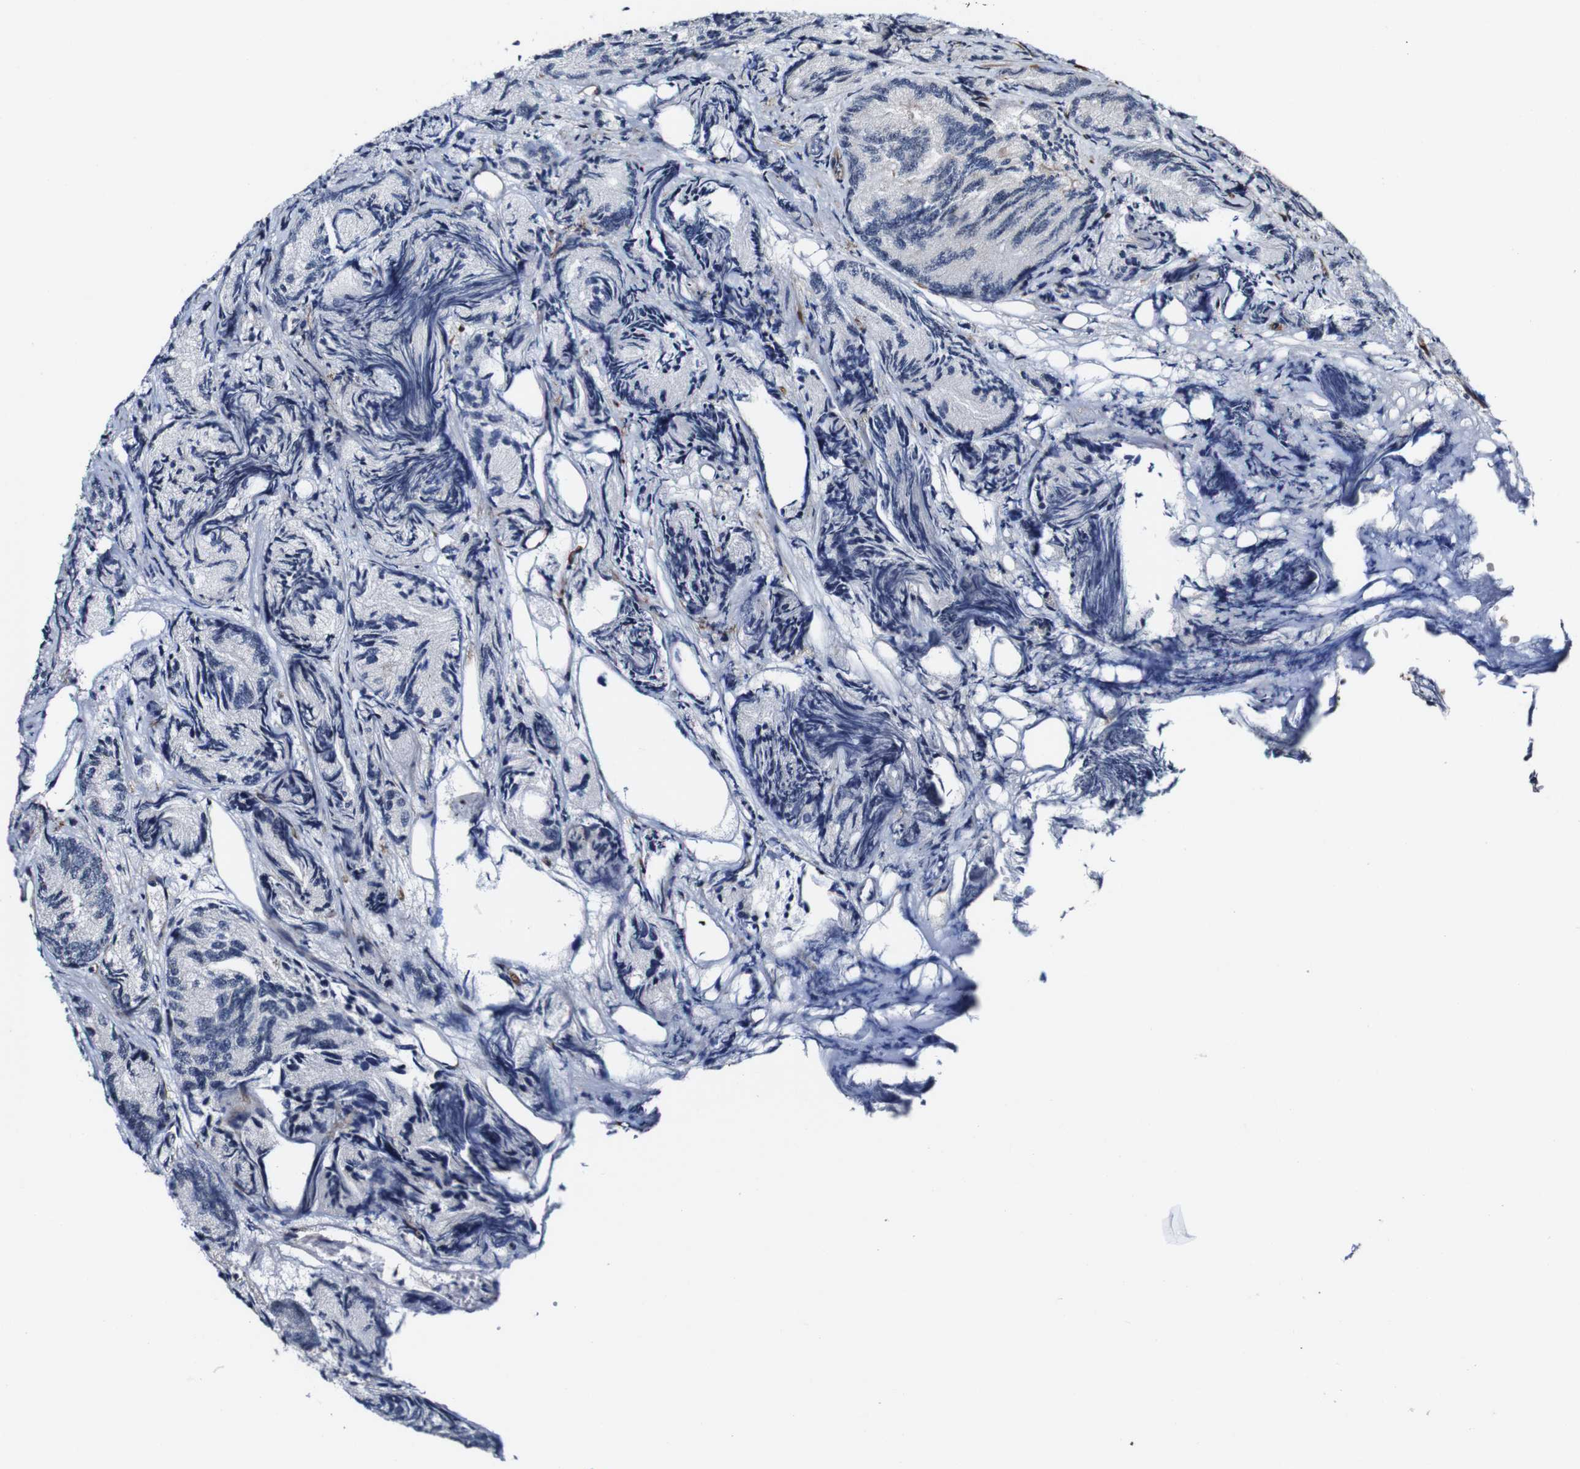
{"staining": {"intensity": "negative", "quantity": "none", "location": "none"}, "tissue": "prostate cancer", "cell_type": "Tumor cells", "image_type": "cancer", "snomed": [{"axis": "morphology", "description": "Adenocarcinoma, Low grade"}, {"axis": "topography", "description": "Prostate"}], "caption": "DAB (3,3'-diaminobenzidine) immunohistochemical staining of human prostate cancer displays no significant expression in tumor cells.", "gene": "JAK2", "patient": {"sex": "male", "age": 89}}